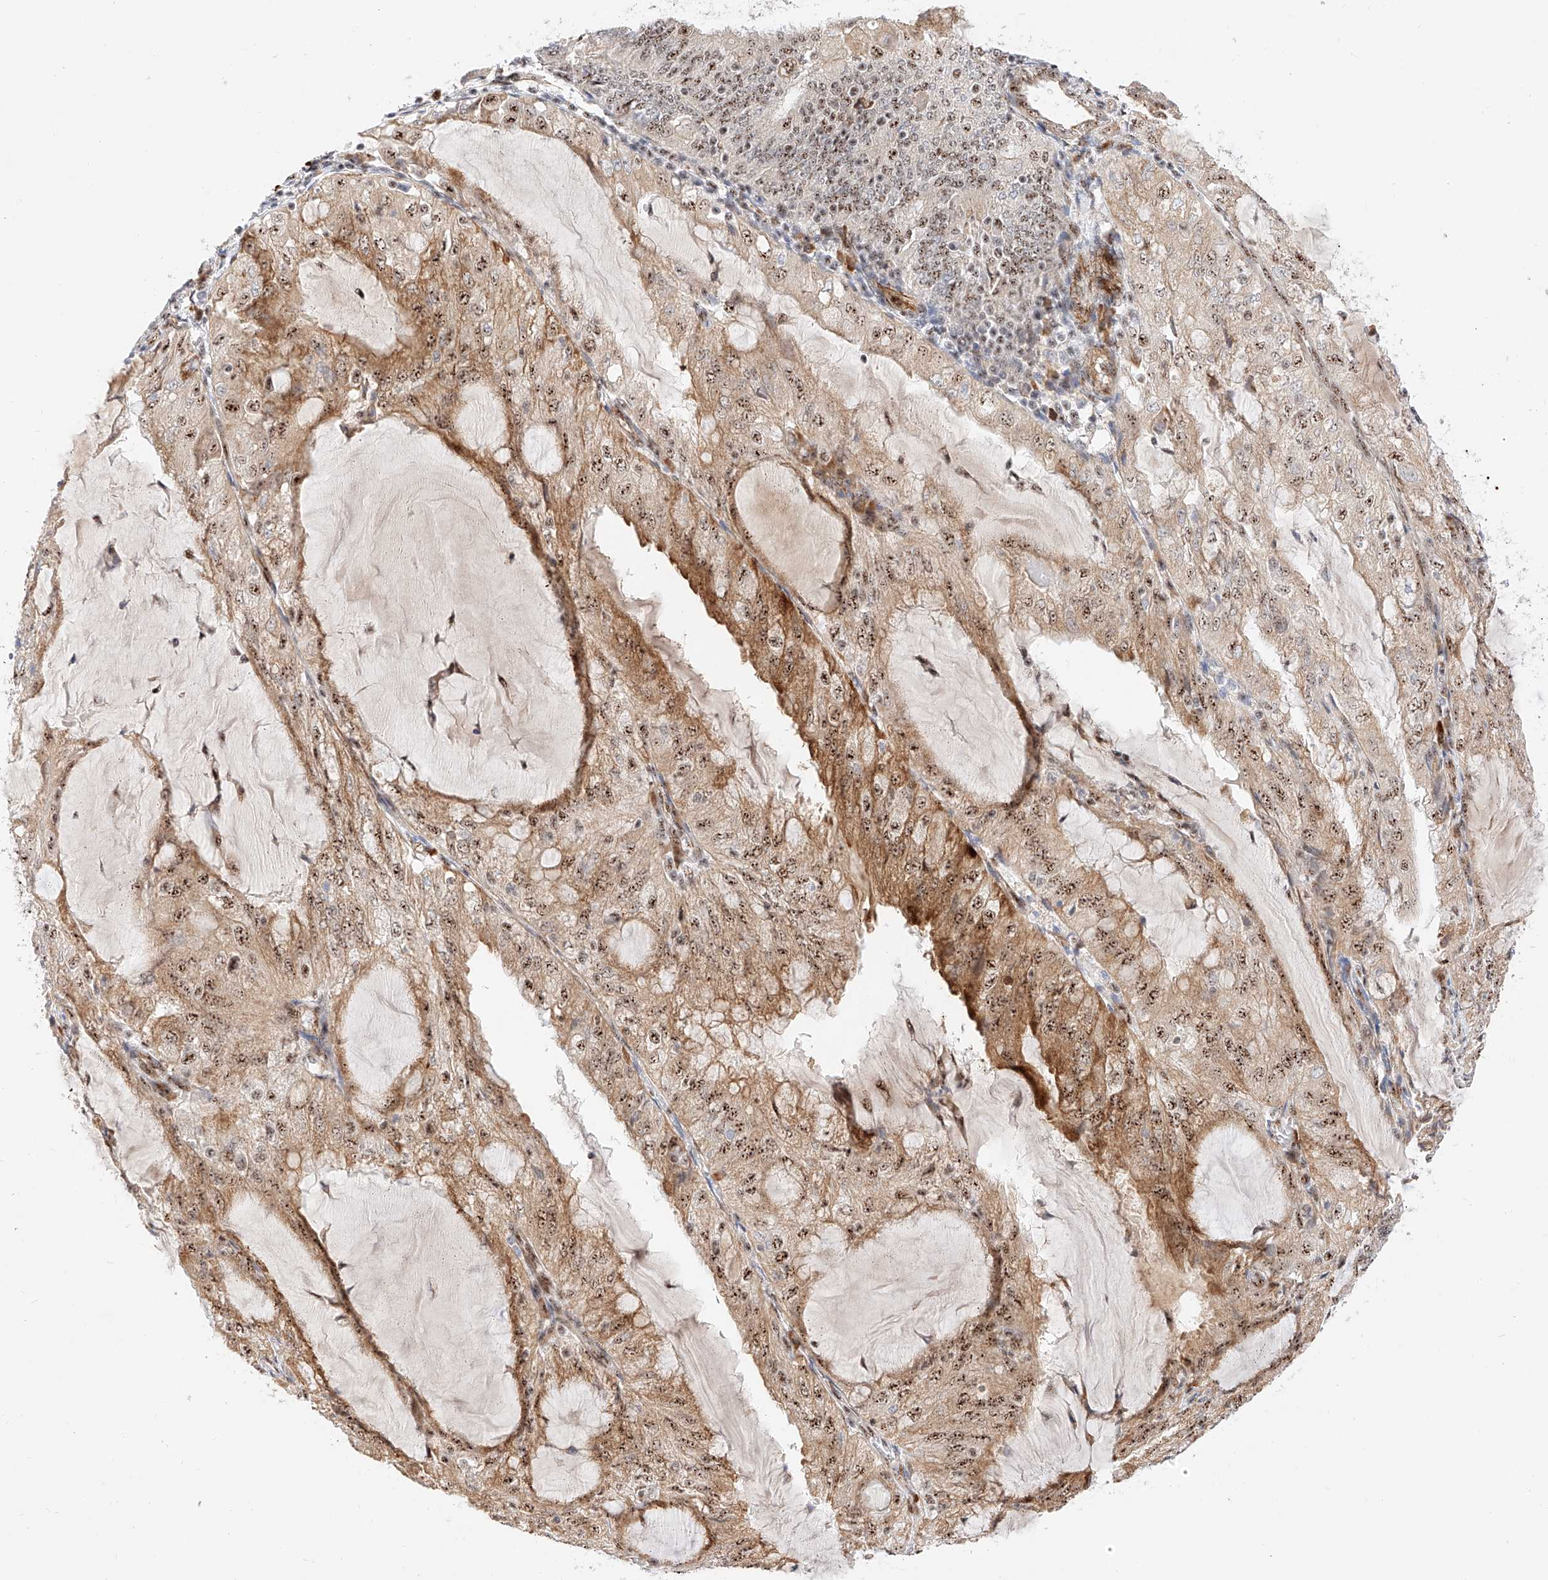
{"staining": {"intensity": "moderate", "quantity": ">75%", "location": "cytoplasmic/membranous,nuclear"}, "tissue": "endometrial cancer", "cell_type": "Tumor cells", "image_type": "cancer", "snomed": [{"axis": "morphology", "description": "Adenocarcinoma, NOS"}, {"axis": "topography", "description": "Endometrium"}], "caption": "Brown immunohistochemical staining in endometrial adenocarcinoma reveals moderate cytoplasmic/membranous and nuclear staining in approximately >75% of tumor cells.", "gene": "ATXN7L2", "patient": {"sex": "female", "age": 81}}